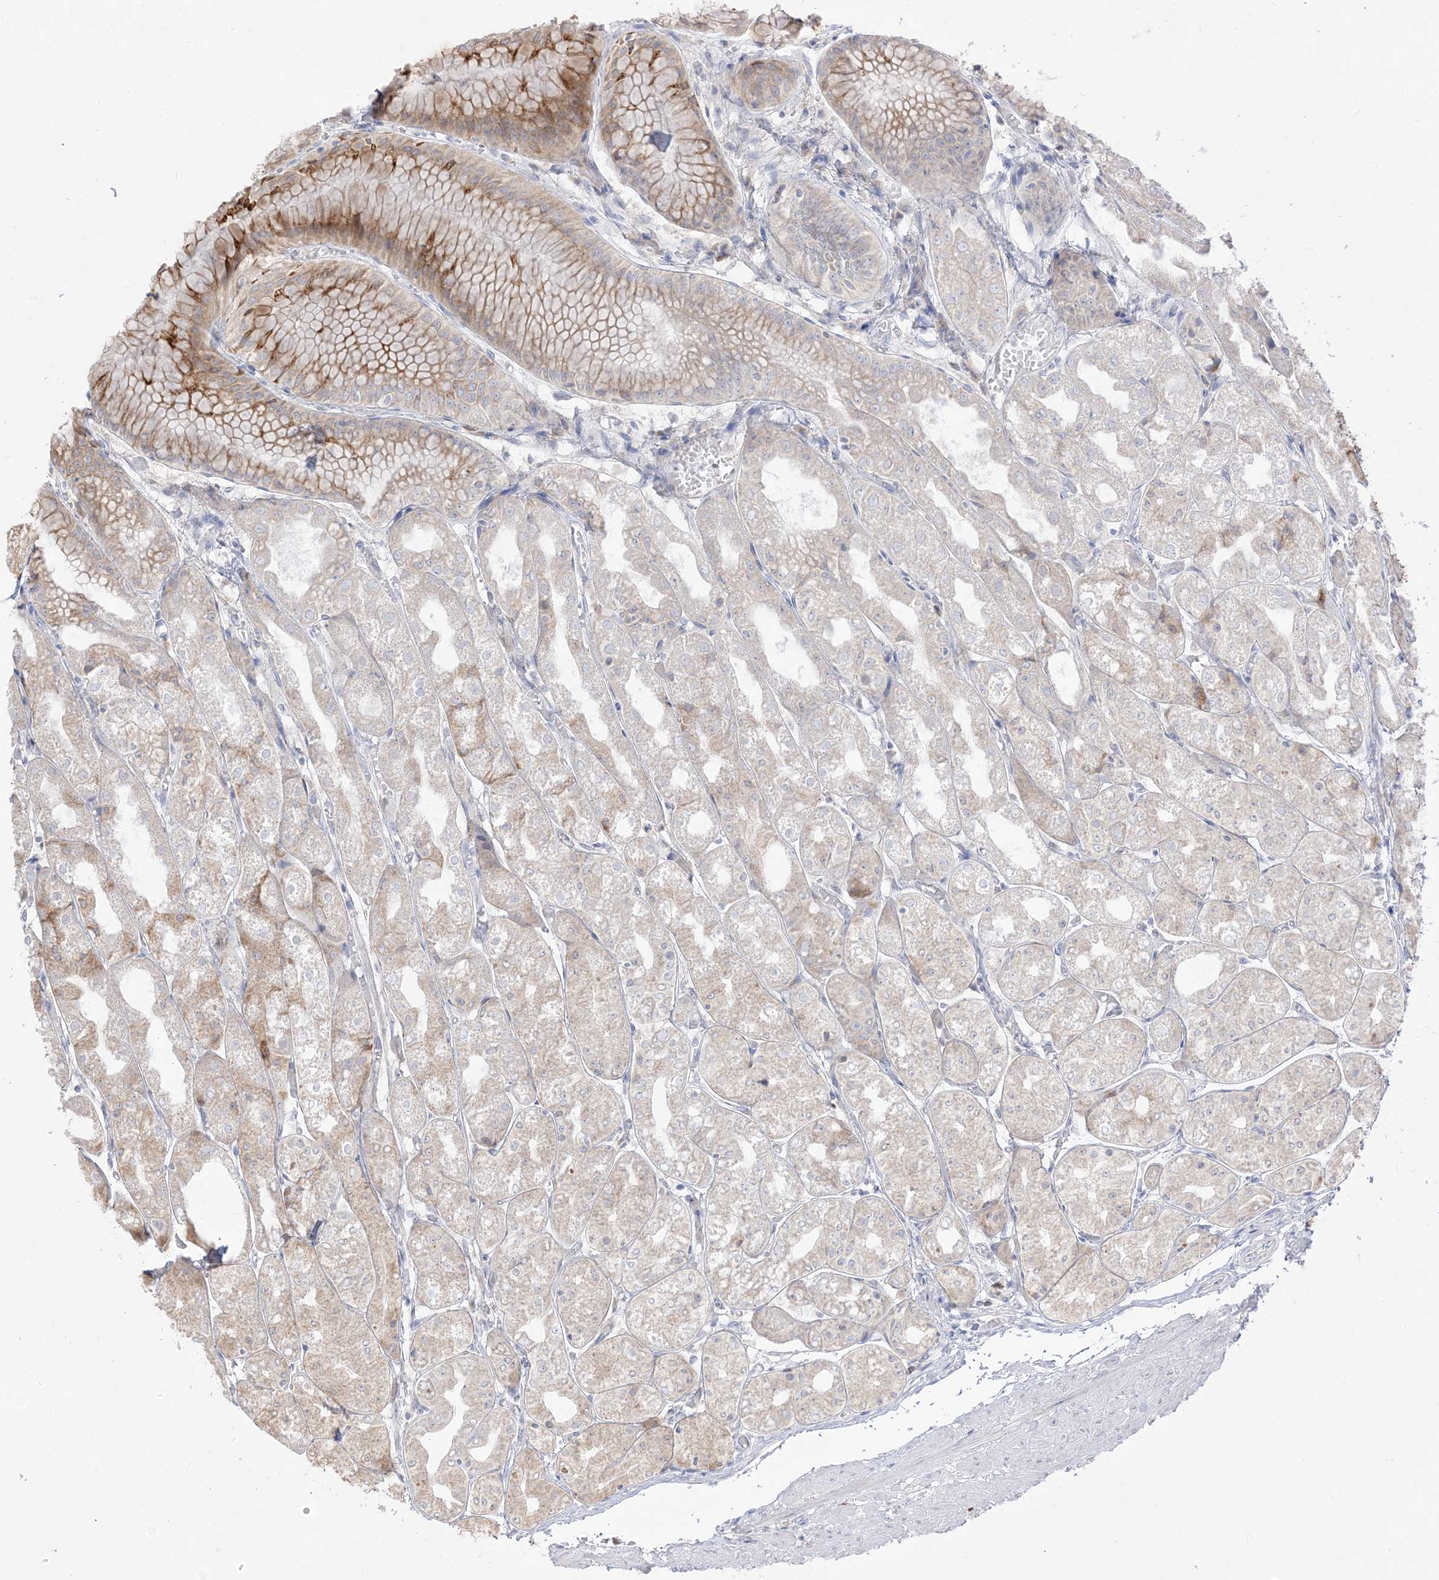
{"staining": {"intensity": "moderate", "quantity": "<25%", "location": "cytoplasmic/membranous"}, "tissue": "stomach", "cell_type": "Glandular cells", "image_type": "normal", "snomed": [{"axis": "morphology", "description": "Normal tissue, NOS"}, {"axis": "topography", "description": "Stomach, upper"}], "caption": "Benign stomach demonstrates moderate cytoplasmic/membranous staining in about <25% of glandular cells (DAB (3,3'-diaminobenzidine) IHC, brown staining for protein, blue staining for nuclei)..", "gene": "LOXL3", "patient": {"sex": "male", "age": 72}}